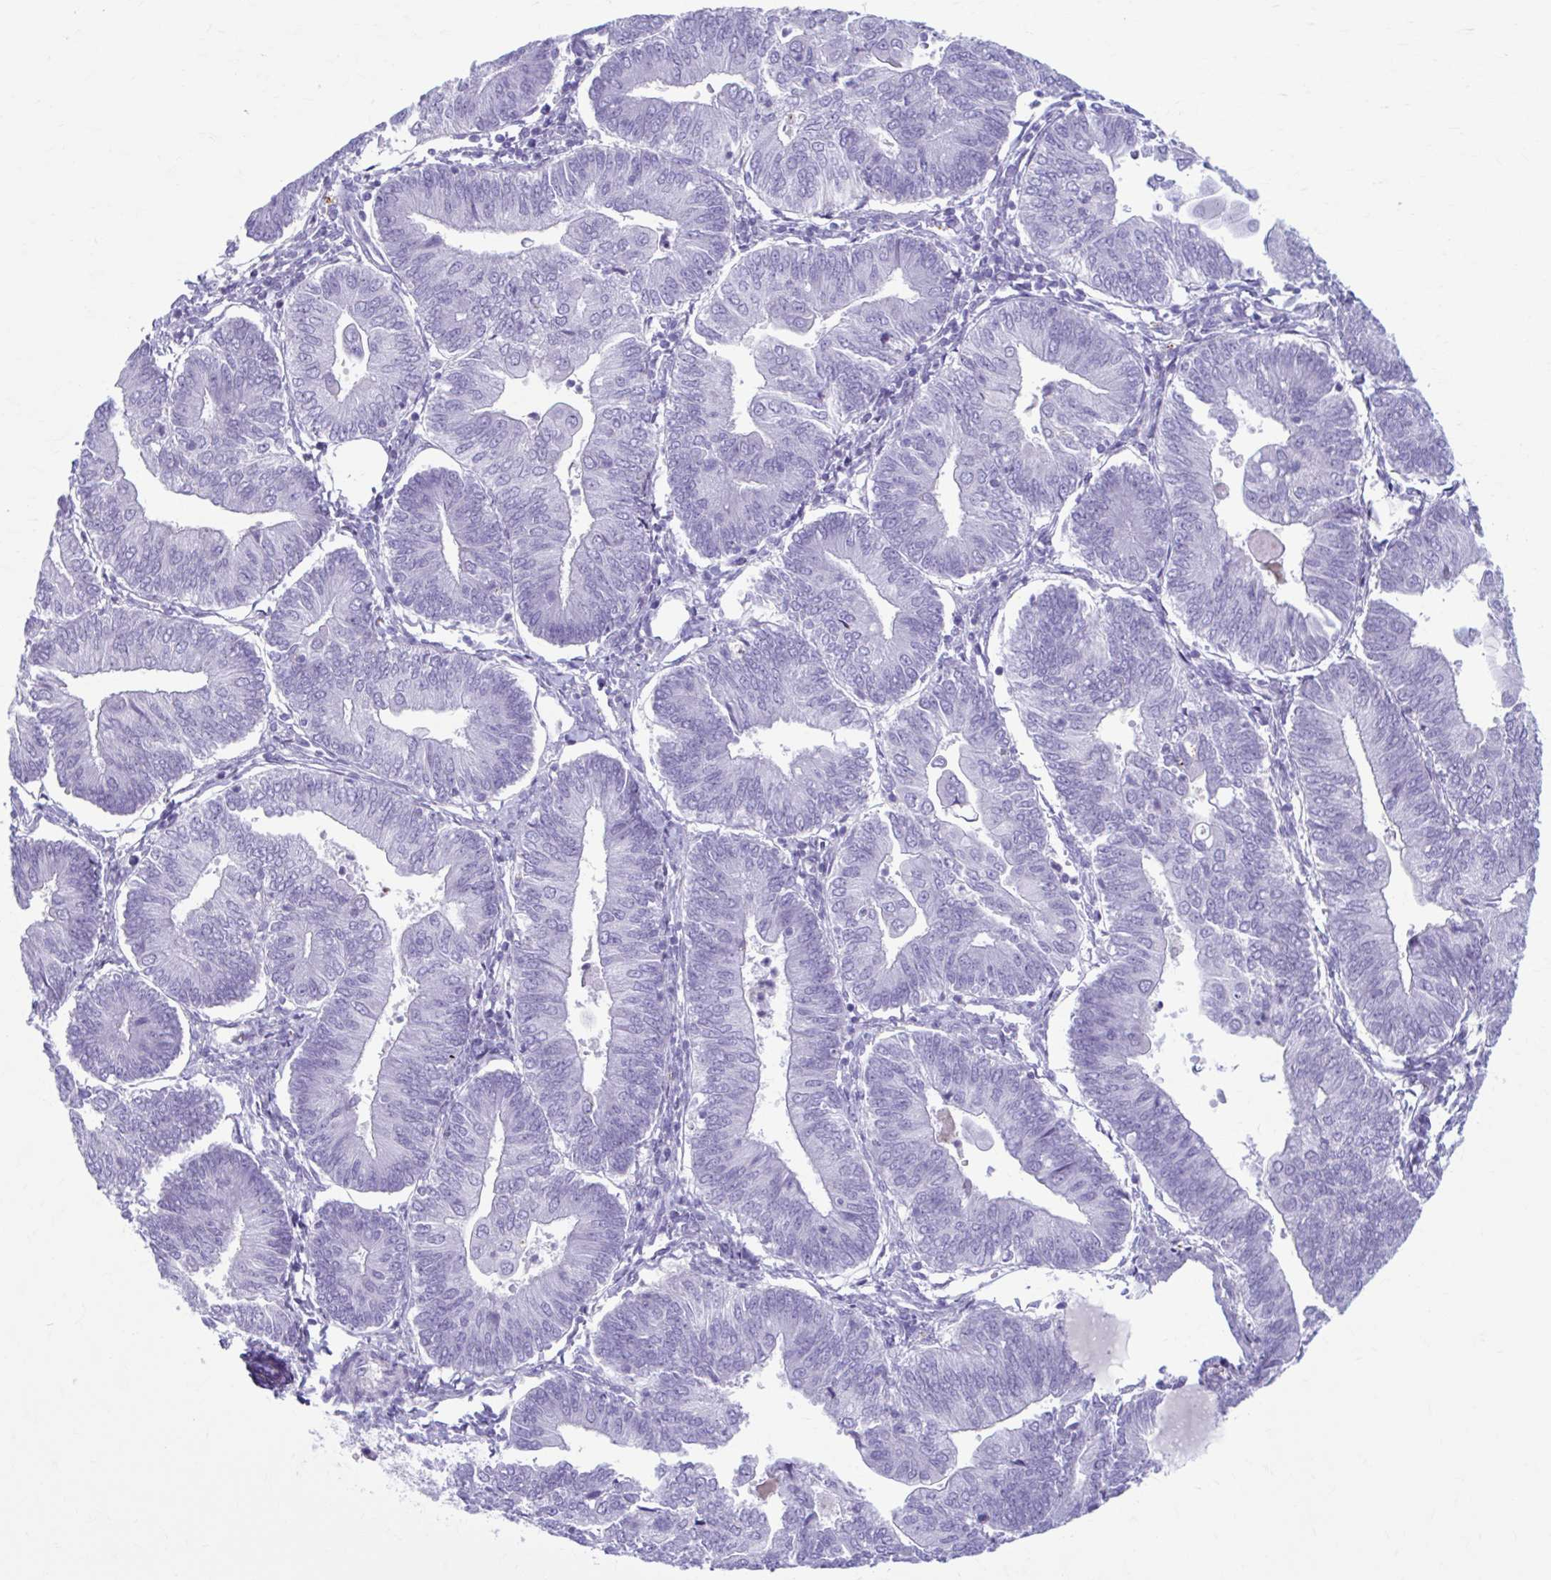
{"staining": {"intensity": "negative", "quantity": "none", "location": "none"}, "tissue": "endometrial cancer", "cell_type": "Tumor cells", "image_type": "cancer", "snomed": [{"axis": "morphology", "description": "Adenocarcinoma, NOS"}, {"axis": "topography", "description": "Endometrium"}], "caption": "Endometrial adenocarcinoma was stained to show a protein in brown. There is no significant expression in tumor cells. (DAB (3,3'-diaminobenzidine) immunohistochemistry (IHC), high magnification).", "gene": "C12orf71", "patient": {"sex": "female", "age": 65}}